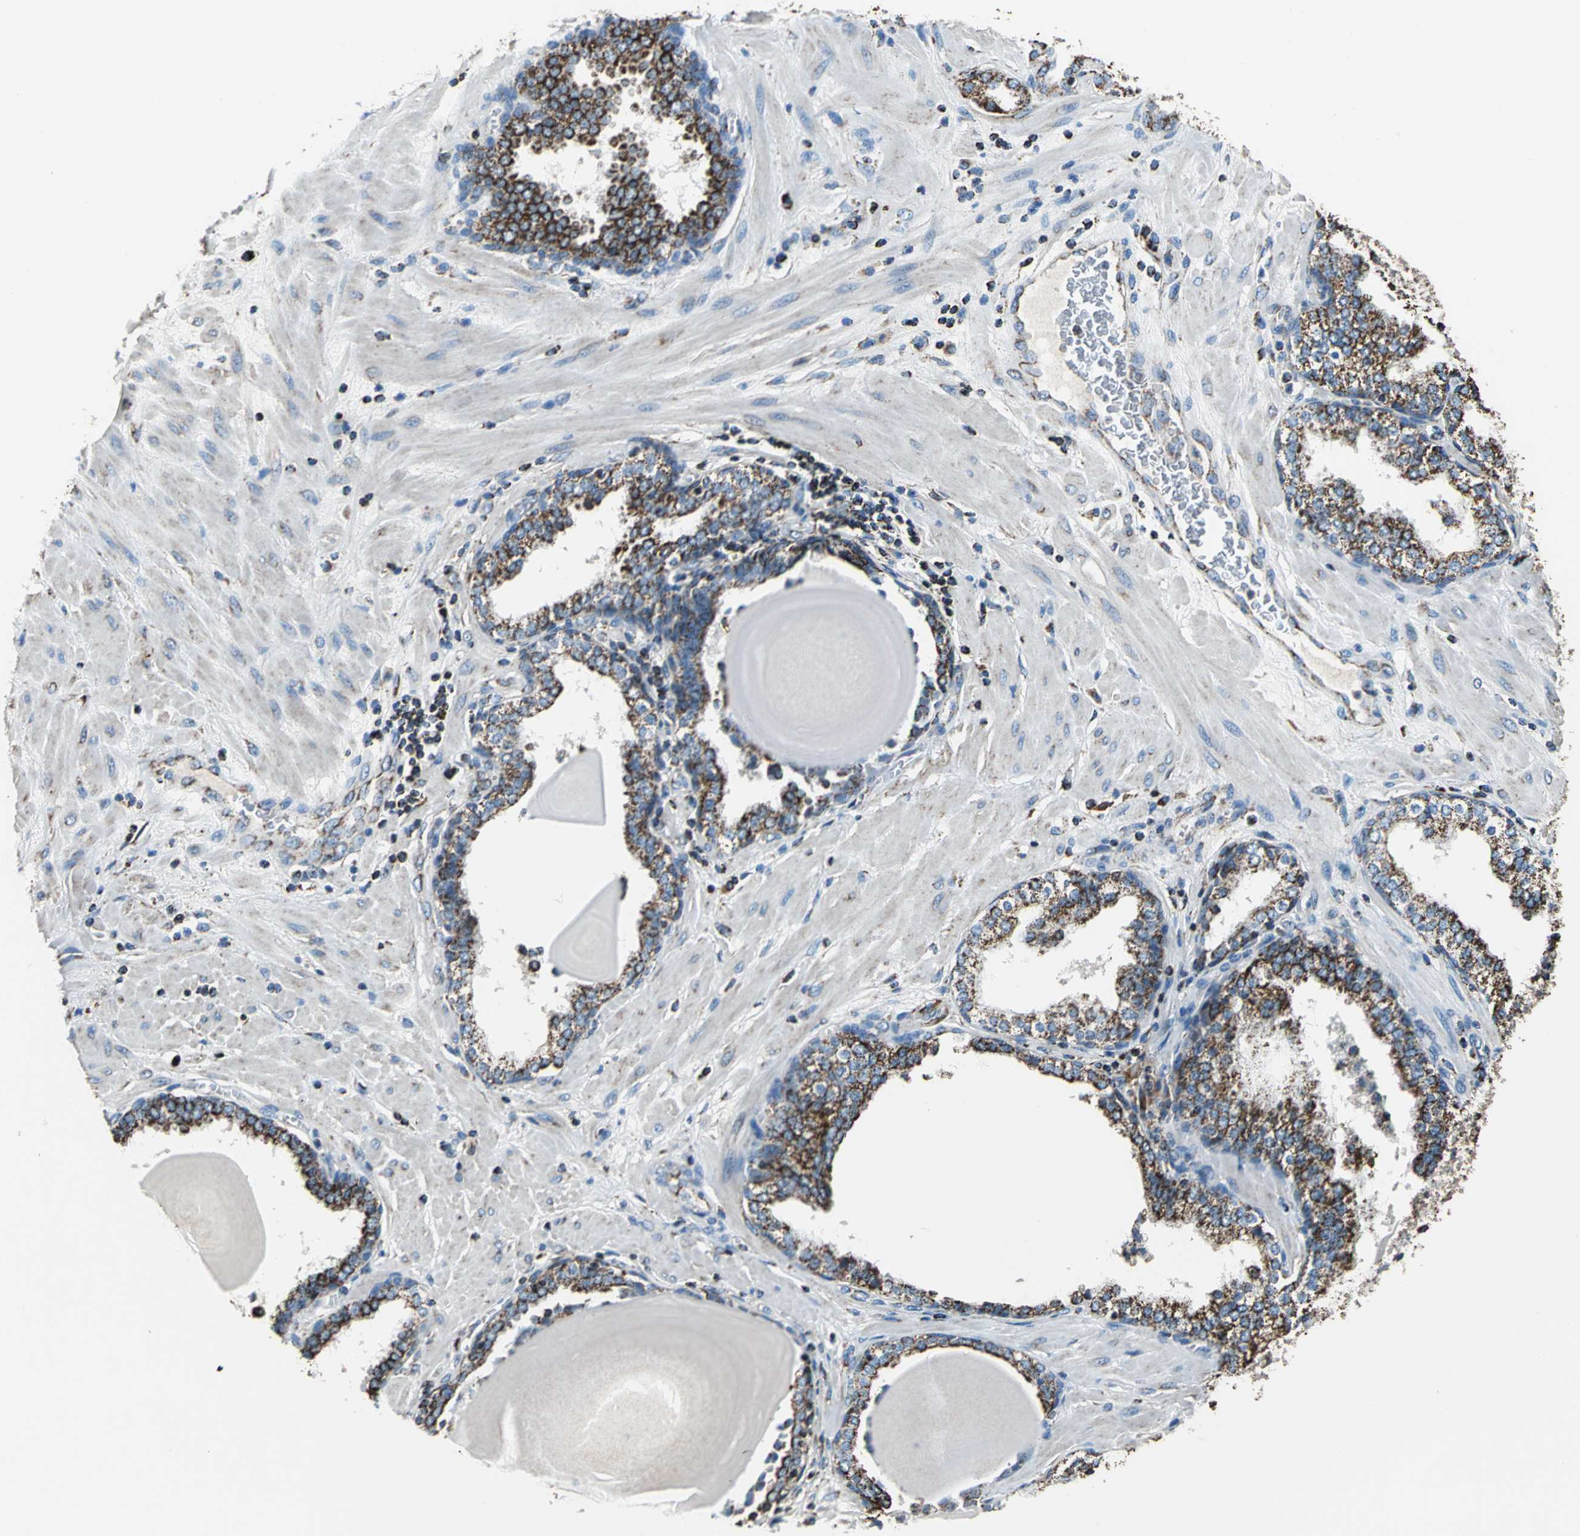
{"staining": {"intensity": "strong", "quantity": ">75%", "location": "cytoplasmic/membranous"}, "tissue": "prostate", "cell_type": "Glandular cells", "image_type": "normal", "snomed": [{"axis": "morphology", "description": "Normal tissue, NOS"}, {"axis": "topography", "description": "Prostate"}], "caption": "The histopathology image demonstrates immunohistochemical staining of benign prostate. There is strong cytoplasmic/membranous expression is appreciated in about >75% of glandular cells. (IHC, brightfield microscopy, high magnification).", "gene": "ECH1", "patient": {"sex": "male", "age": 51}}